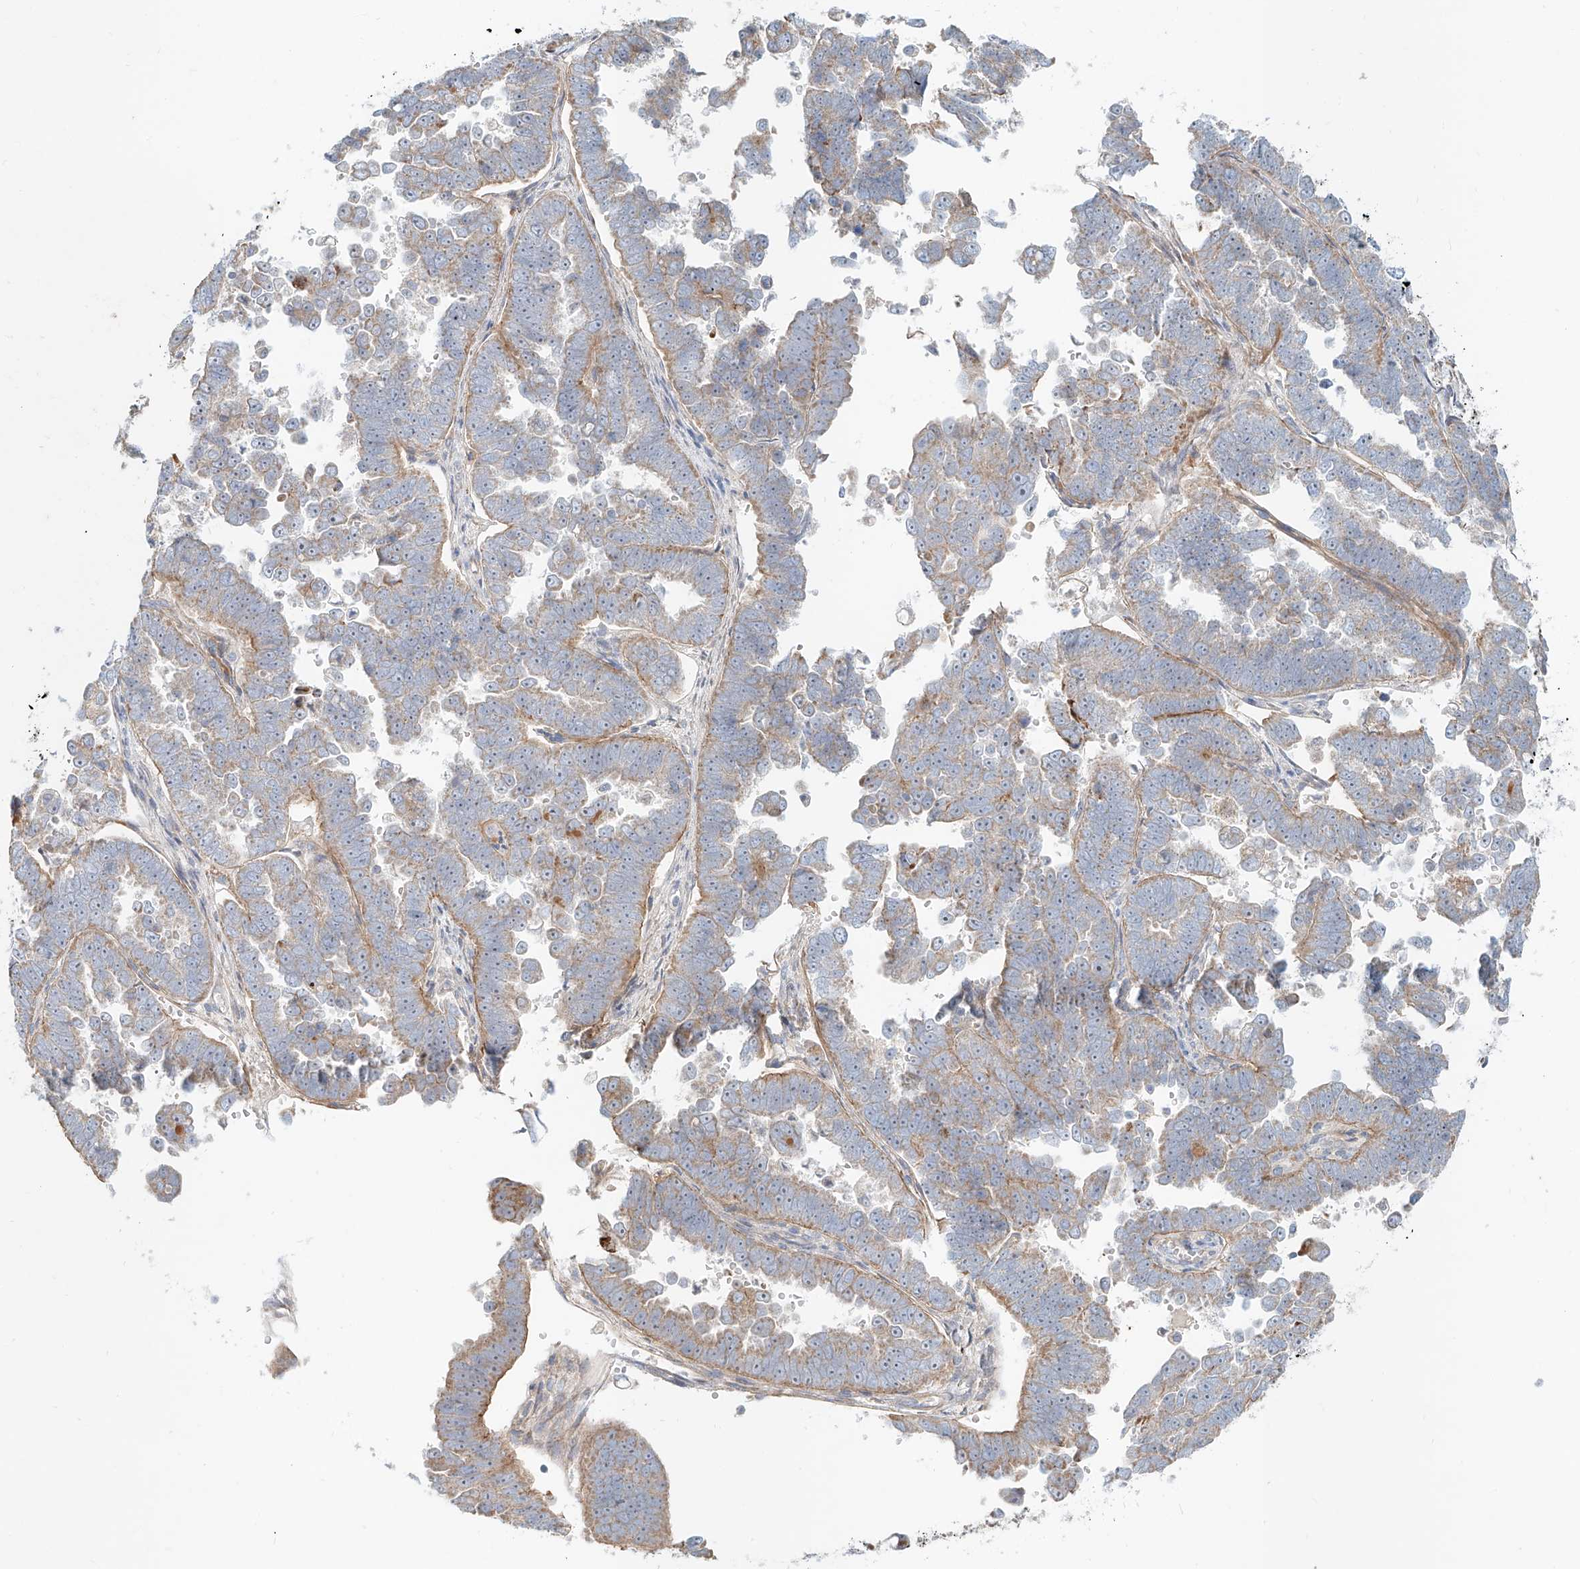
{"staining": {"intensity": "moderate", "quantity": "<25%", "location": "cytoplasmic/membranous"}, "tissue": "endometrial cancer", "cell_type": "Tumor cells", "image_type": "cancer", "snomed": [{"axis": "morphology", "description": "Adenocarcinoma, NOS"}, {"axis": "topography", "description": "Endometrium"}], "caption": "Brown immunohistochemical staining in endometrial cancer demonstrates moderate cytoplasmic/membranous positivity in about <25% of tumor cells.", "gene": "AJM1", "patient": {"sex": "female", "age": 75}}